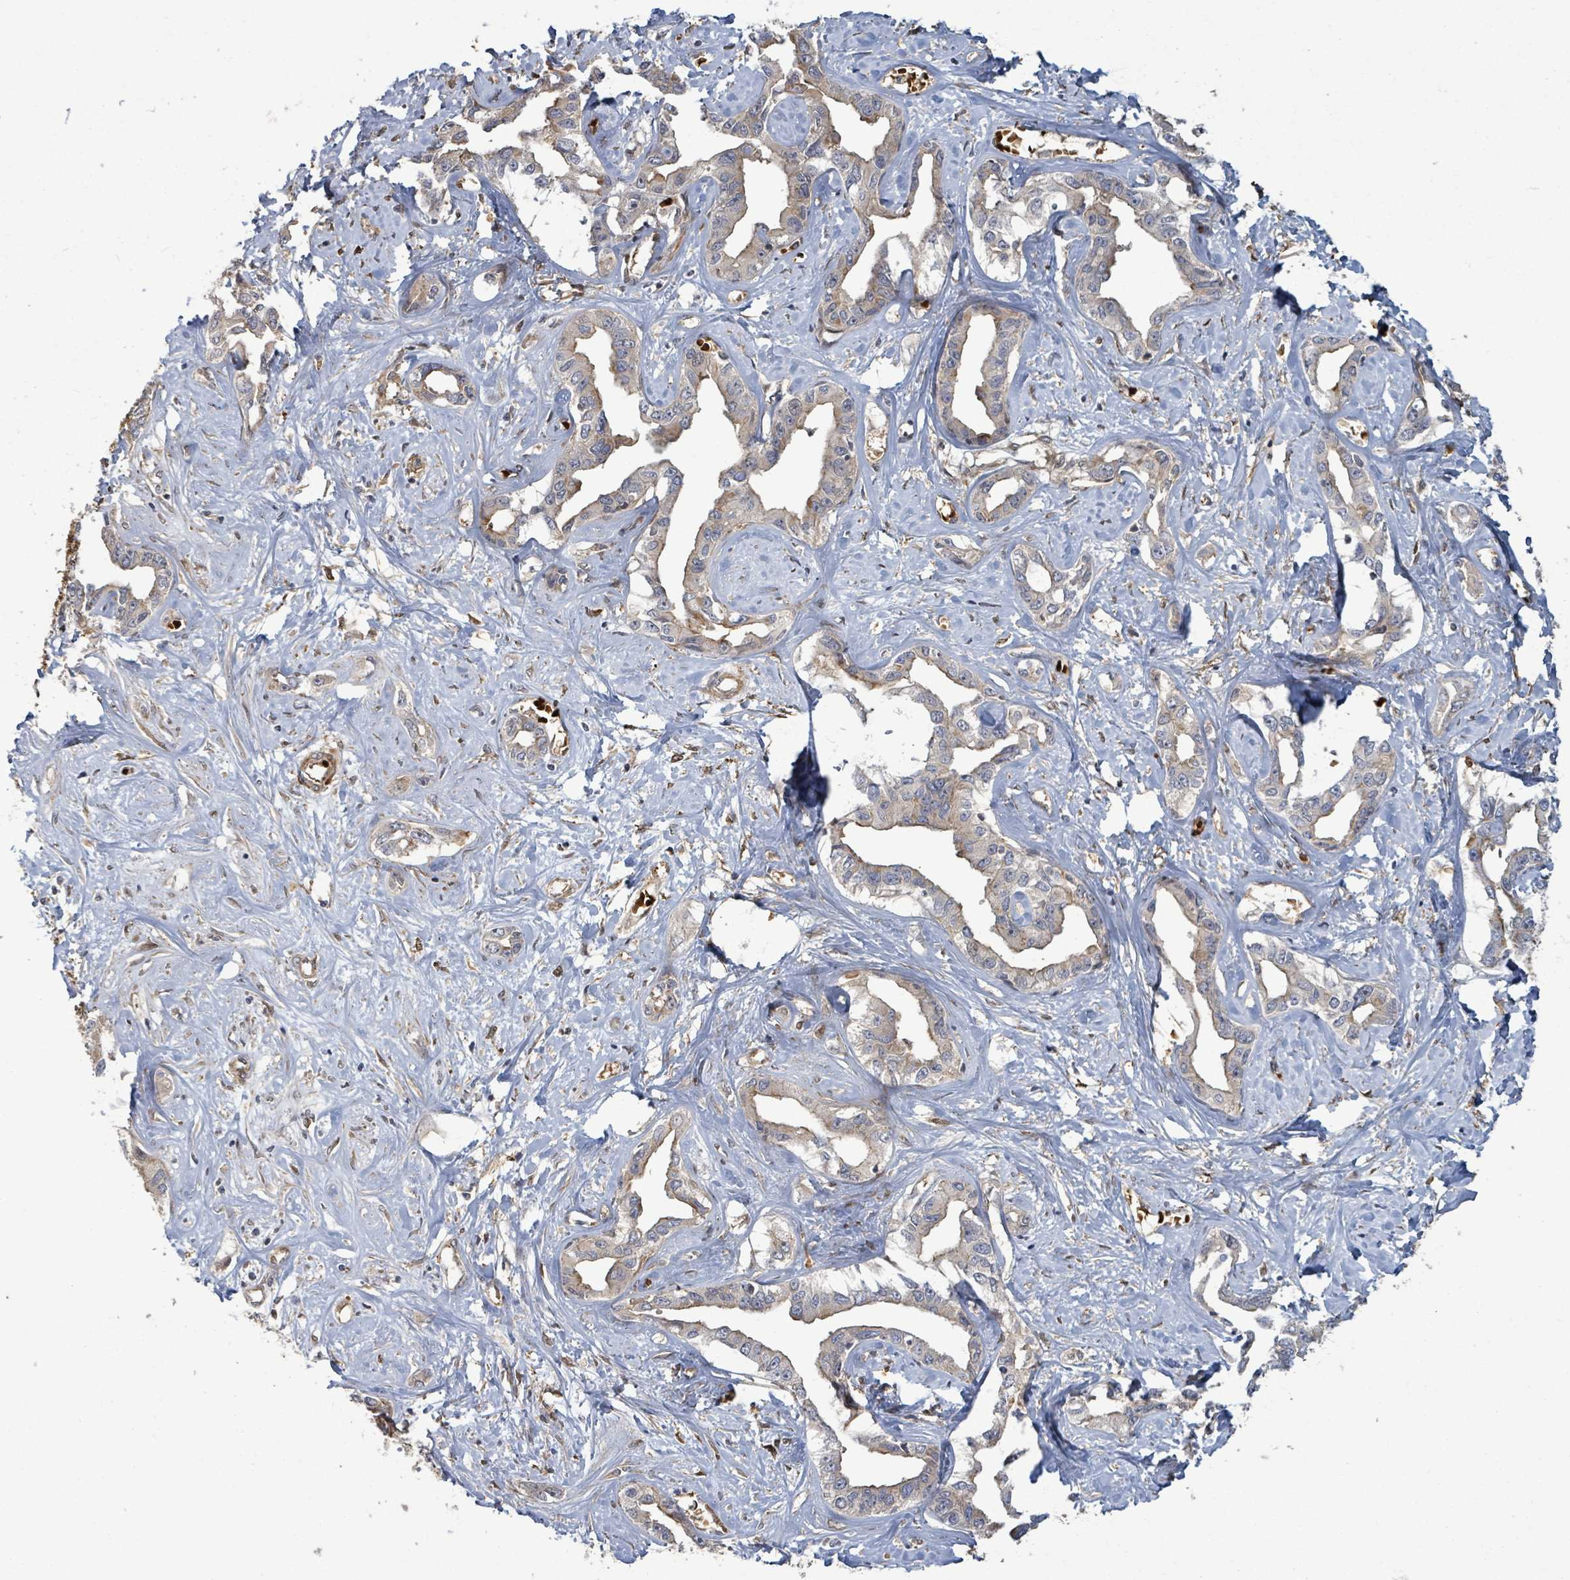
{"staining": {"intensity": "weak", "quantity": "<25%", "location": "cytoplasmic/membranous"}, "tissue": "liver cancer", "cell_type": "Tumor cells", "image_type": "cancer", "snomed": [{"axis": "morphology", "description": "Cholangiocarcinoma"}, {"axis": "topography", "description": "Liver"}], "caption": "A micrograph of liver cholangiocarcinoma stained for a protein demonstrates no brown staining in tumor cells.", "gene": "MAP3K6", "patient": {"sex": "male", "age": 59}}